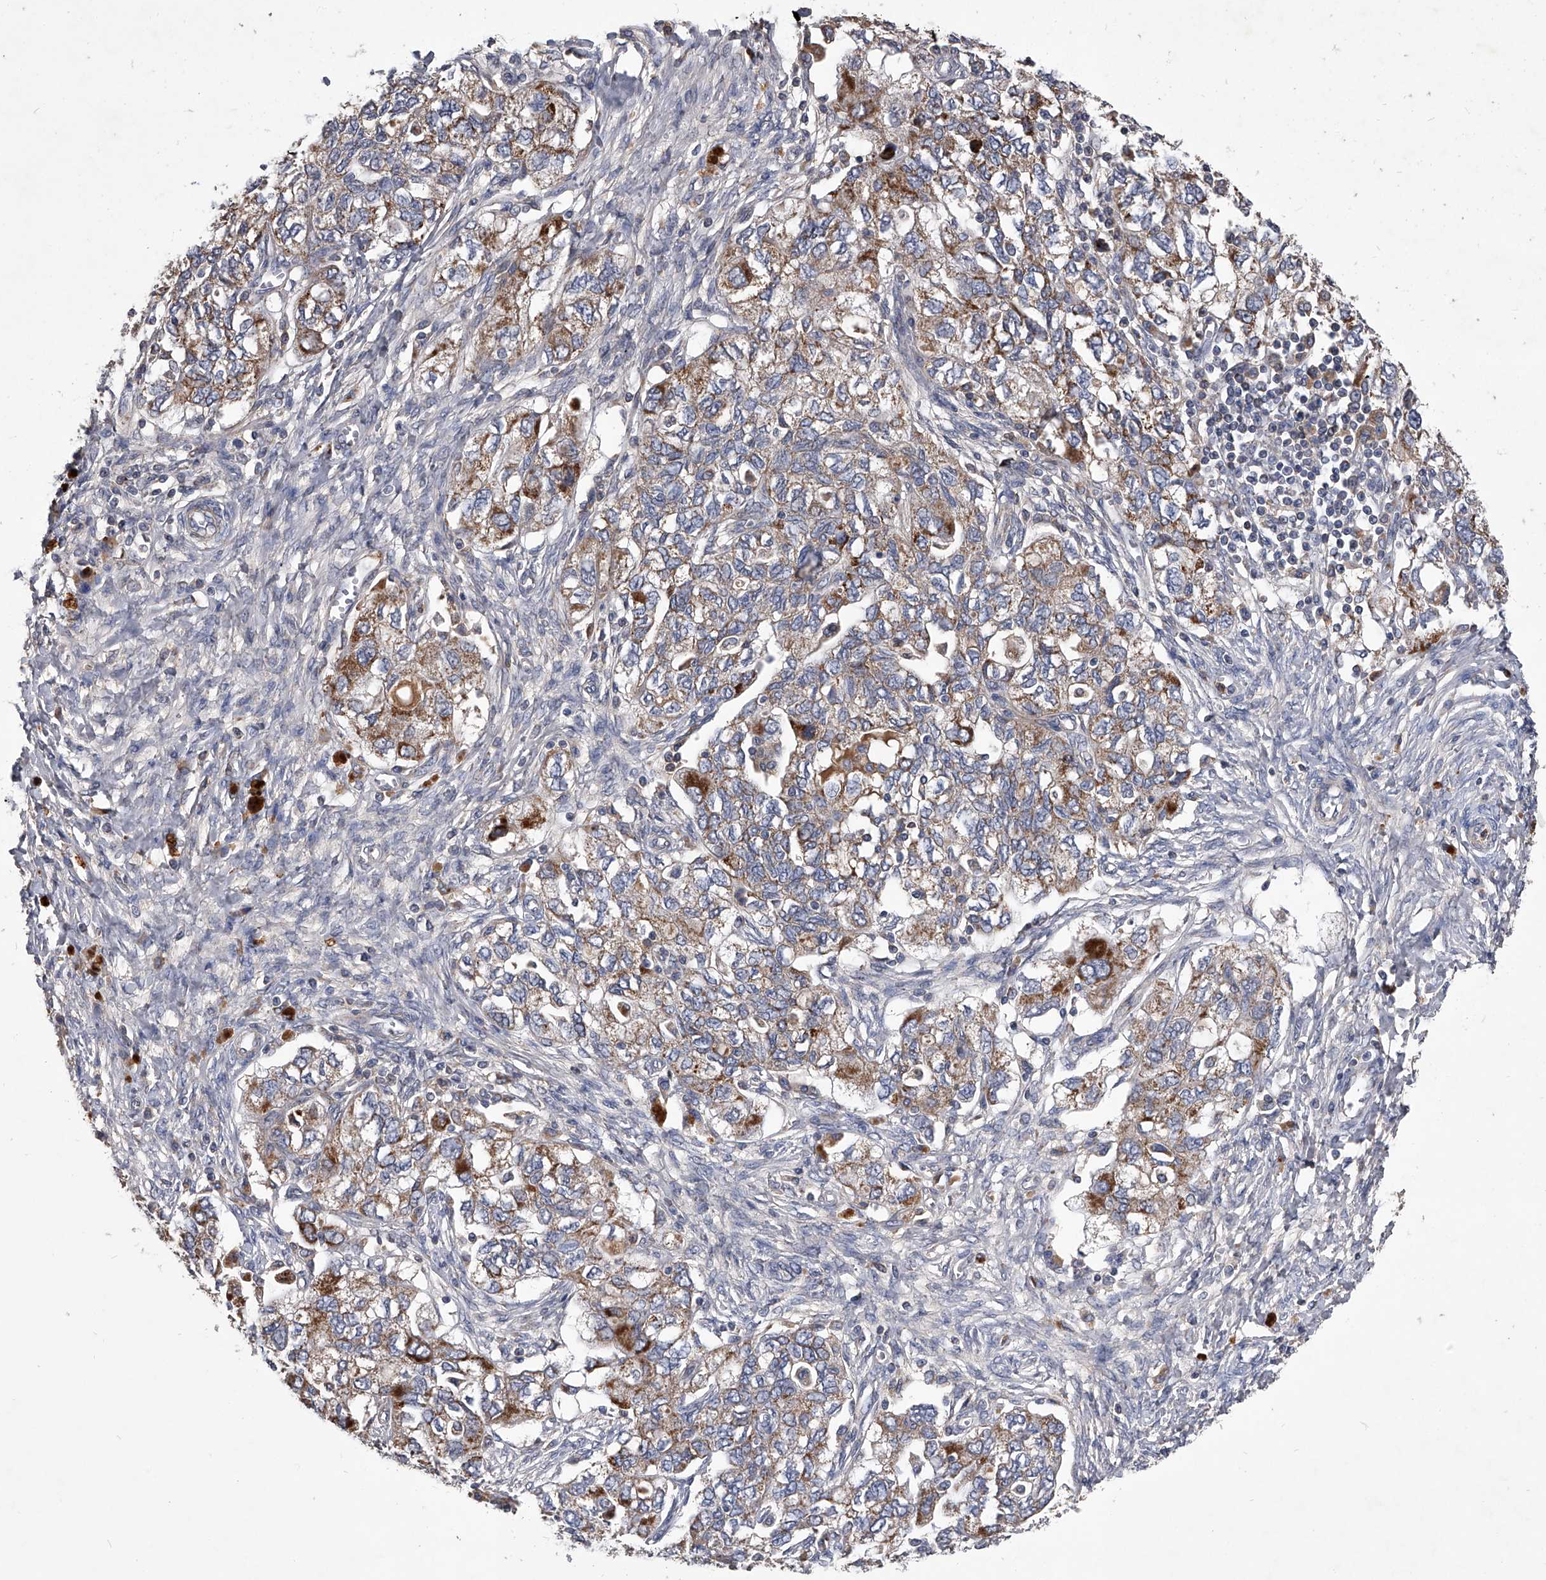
{"staining": {"intensity": "moderate", "quantity": ">75%", "location": "cytoplasmic/membranous"}, "tissue": "ovarian cancer", "cell_type": "Tumor cells", "image_type": "cancer", "snomed": [{"axis": "morphology", "description": "Carcinoma, NOS"}, {"axis": "morphology", "description": "Cystadenocarcinoma, serous, NOS"}, {"axis": "topography", "description": "Ovary"}], "caption": "There is medium levels of moderate cytoplasmic/membranous expression in tumor cells of ovarian cancer (carcinoma), as demonstrated by immunohistochemical staining (brown color).", "gene": "NRP1", "patient": {"sex": "female", "age": 69}}